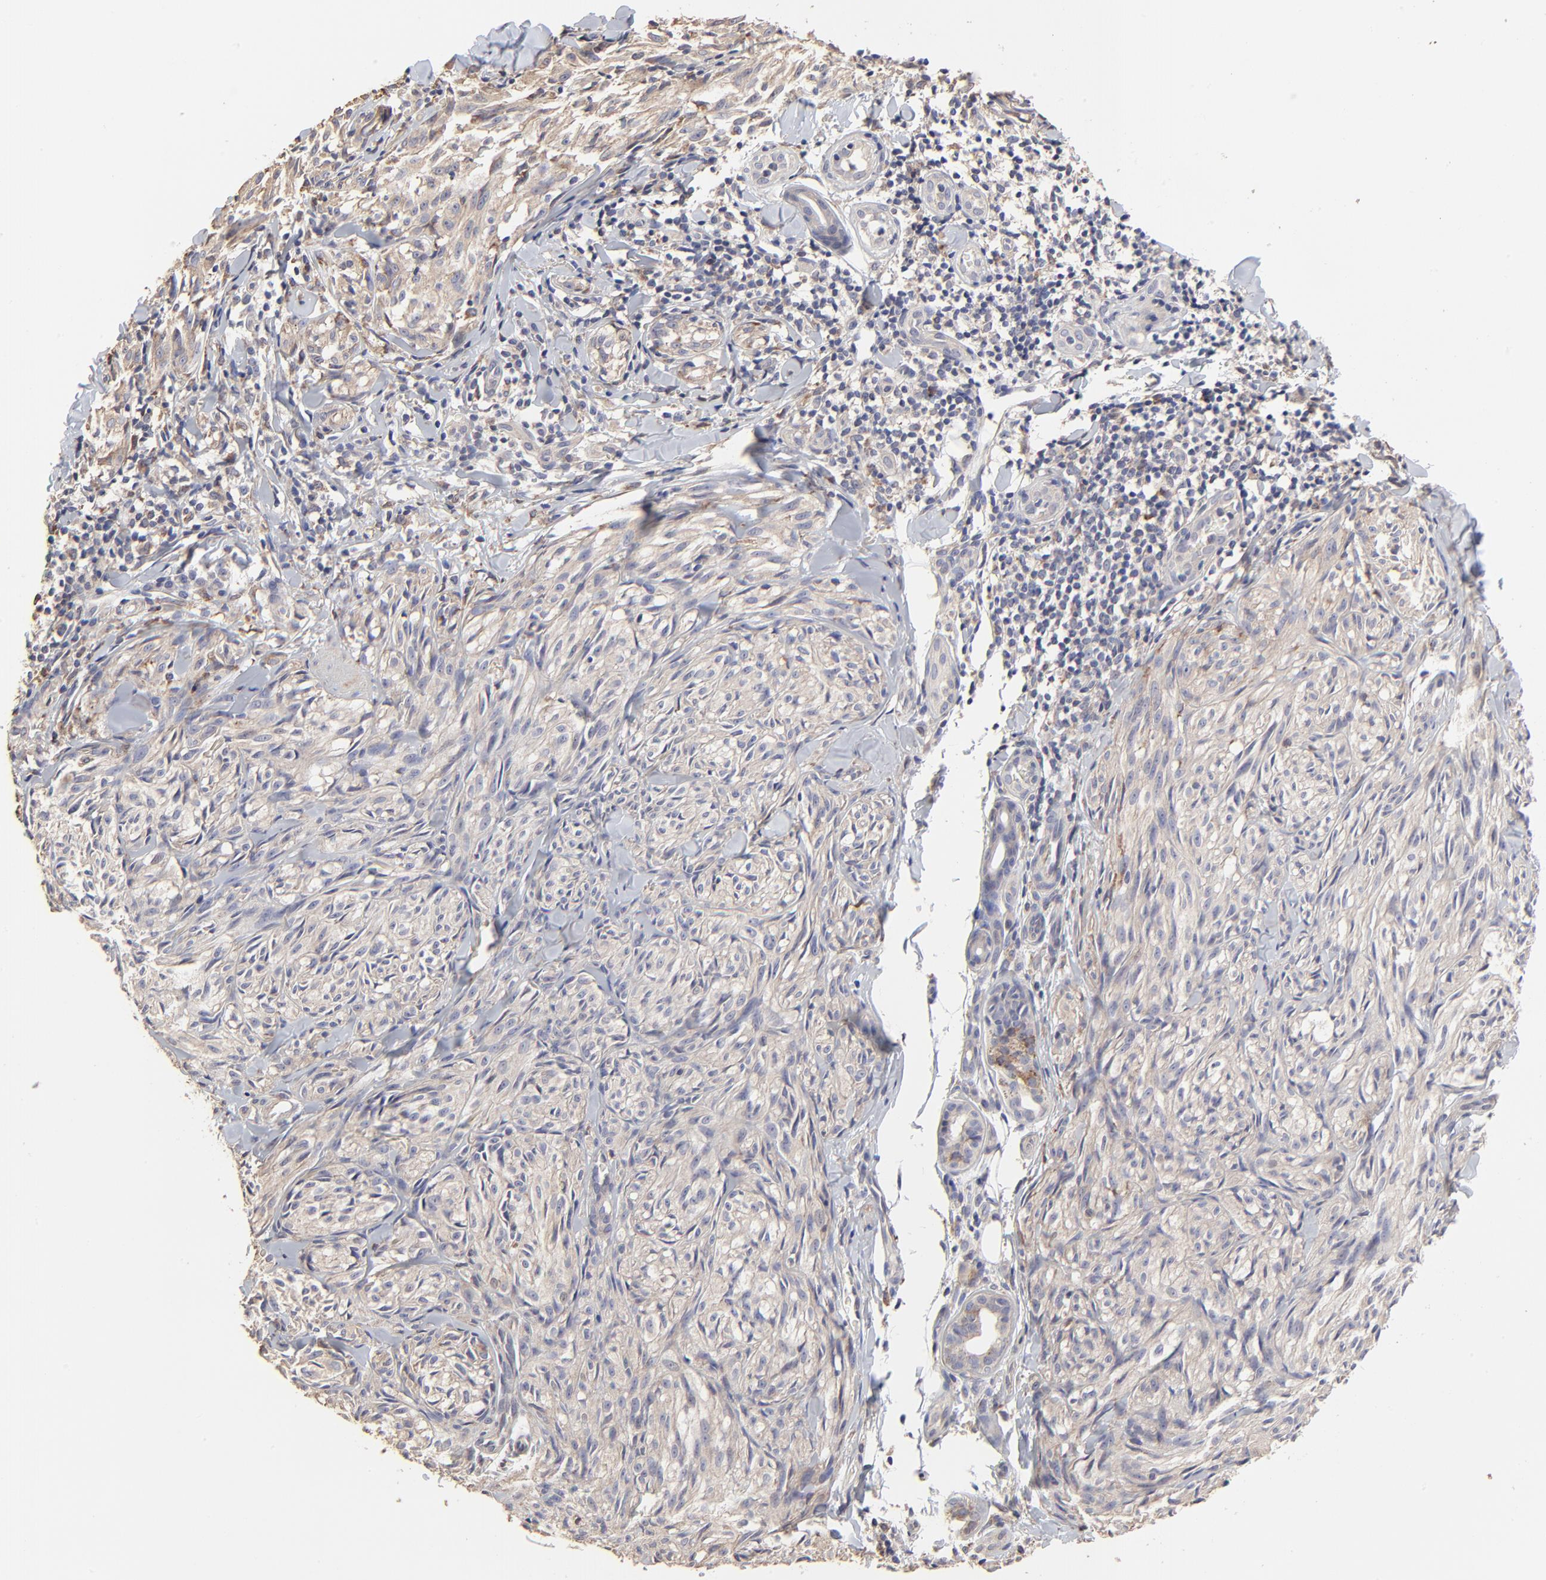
{"staining": {"intensity": "weak", "quantity": "25%-75%", "location": "cytoplasmic/membranous"}, "tissue": "melanoma", "cell_type": "Tumor cells", "image_type": "cancer", "snomed": [{"axis": "morphology", "description": "Malignant melanoma, Metastatic site"}, {"axis": "topography", "description": "Skin"}], "caption": "A brown stain highlights weak cytoplasmic/membranous expression of a protein in malignant melanoma (metastatic site) tumor cells.", "gene": "ELP2", "patient": {"sex": "female", "age": 66}}